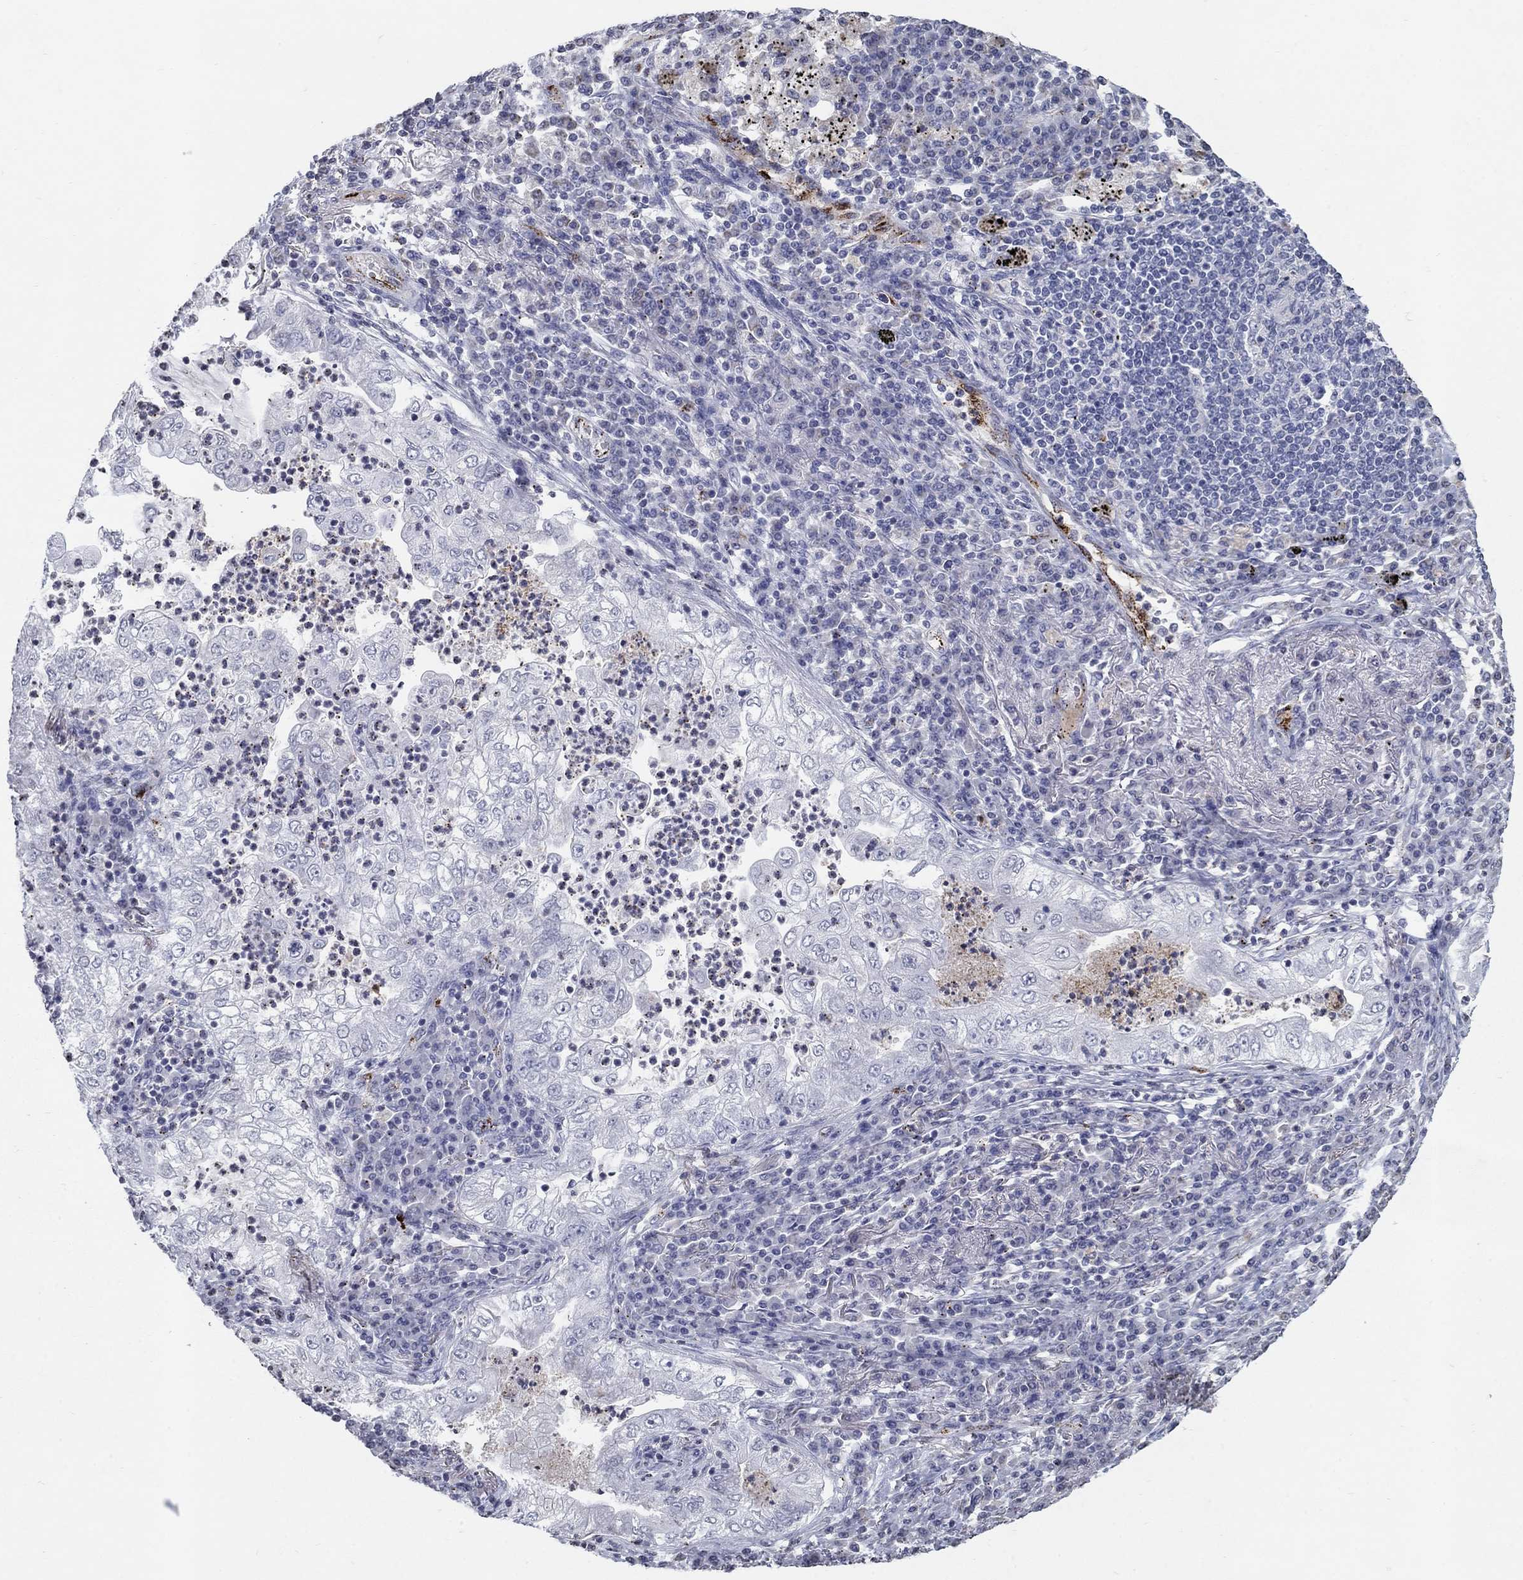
{"staining": {"intensity": "negative", "quantity": "none", "location": "none"}, "tissue": "lung cancer", "cell_type": "Tumor cells", "image_type": "cancer", "snomed": [{"axis": "morphology", "description": "Adenocarcinoma, NOS"}, {"axis": "topography", "description": "Lung"}], "caption": "A high-resolution image shows immunohistochemistry staining of lung cancer, which demonstrates no significant positivity in tumor cells.", "gene": "TINAG", "patient": {"sex": "female", "age": 73}}